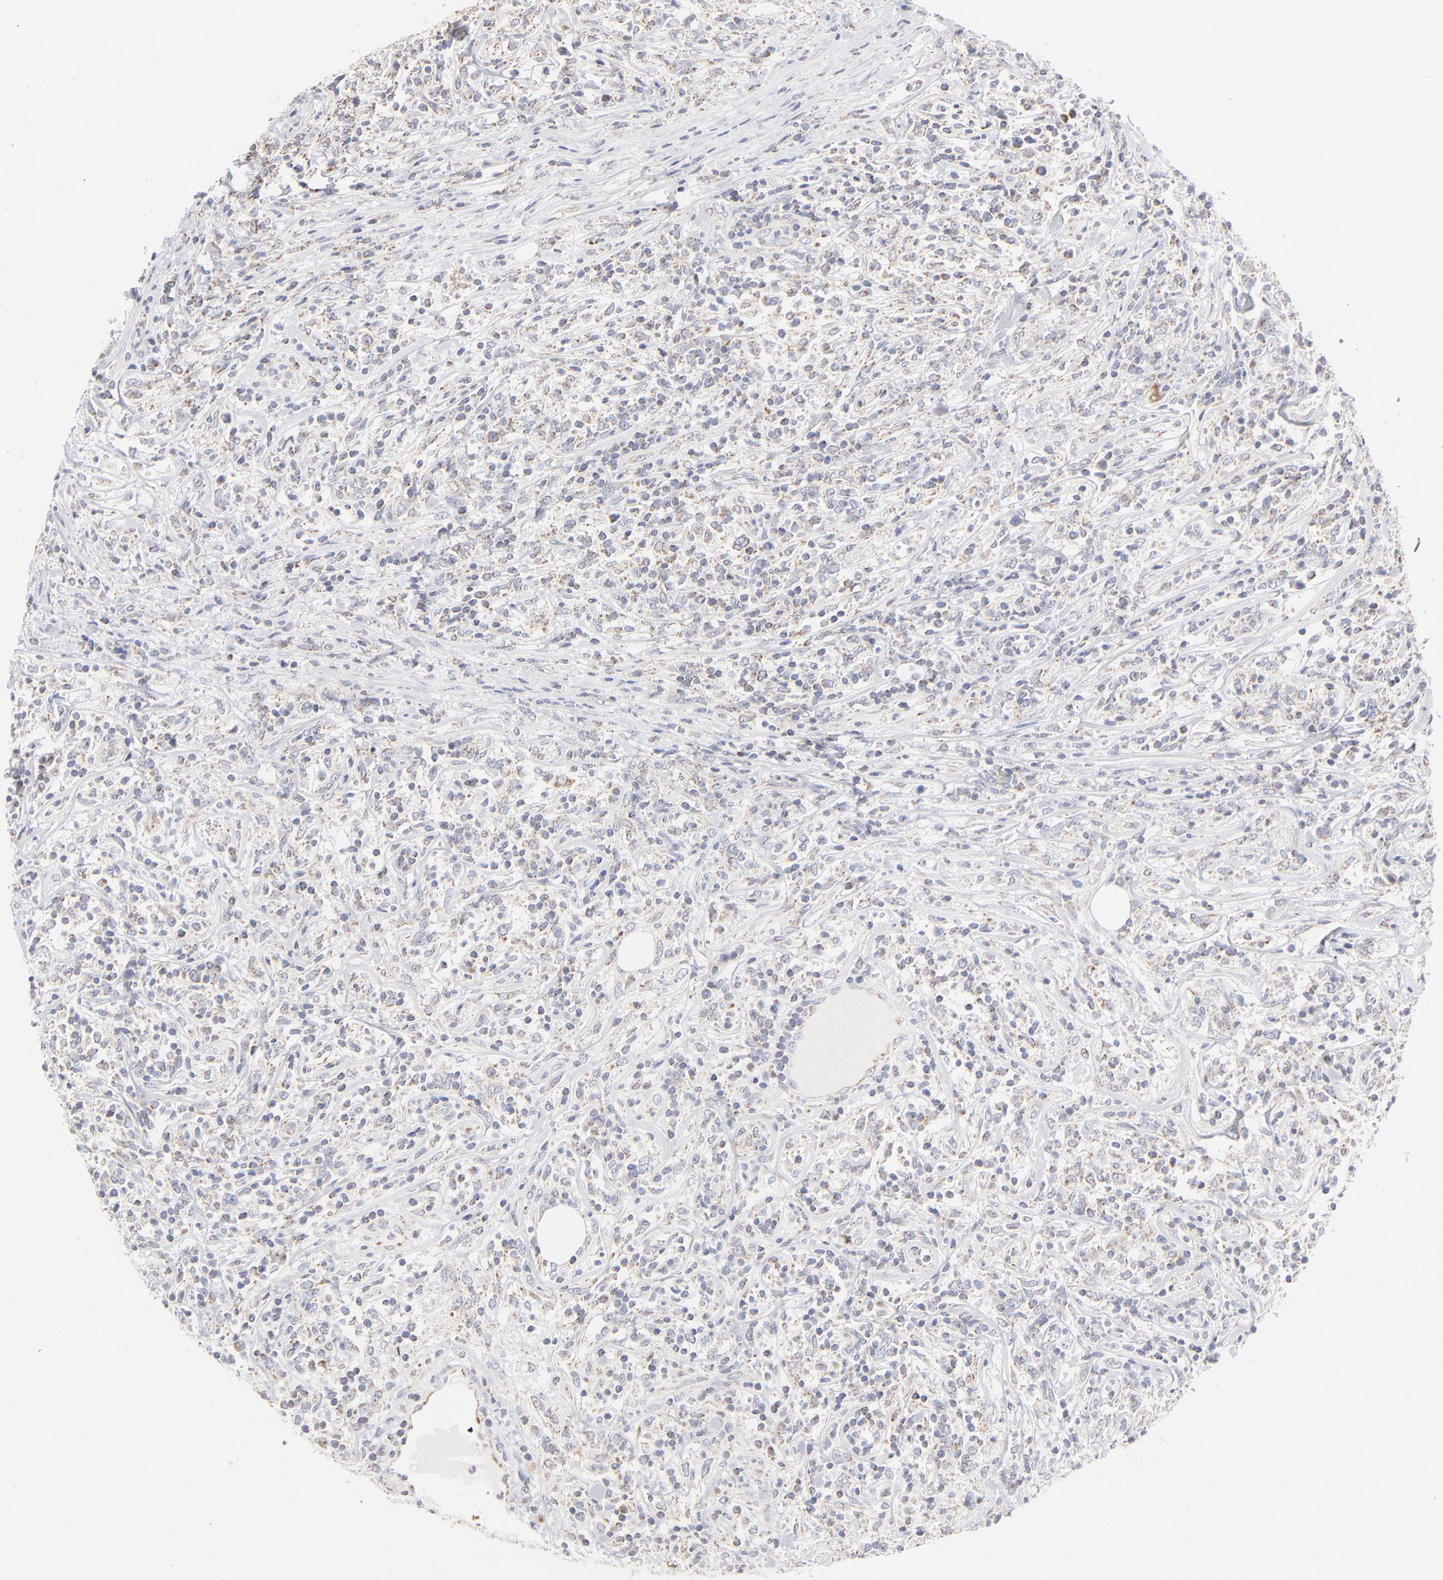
{"staining": {"intensity": "moderate", "quantity": "25%-75%", "location": "cytoplasmic/membranous"}, "tissue": "lymphoma", "cell_type": "Tumor cells", "image_type": "cancer", "snomed": [{"axis": "morphology", "description": "Malignant lymphoma, non-Hodgkin's type, High grade"}, {"axis": "topography", "description": "Lymph node"}], "caption": "Protein staining shows moderate cytoplasmic/membranous positivity in about 25%-75% of tumor cells in lymphoma.", "gene": "MRPL58", "patient": {"sex": "female", "age": 84}}